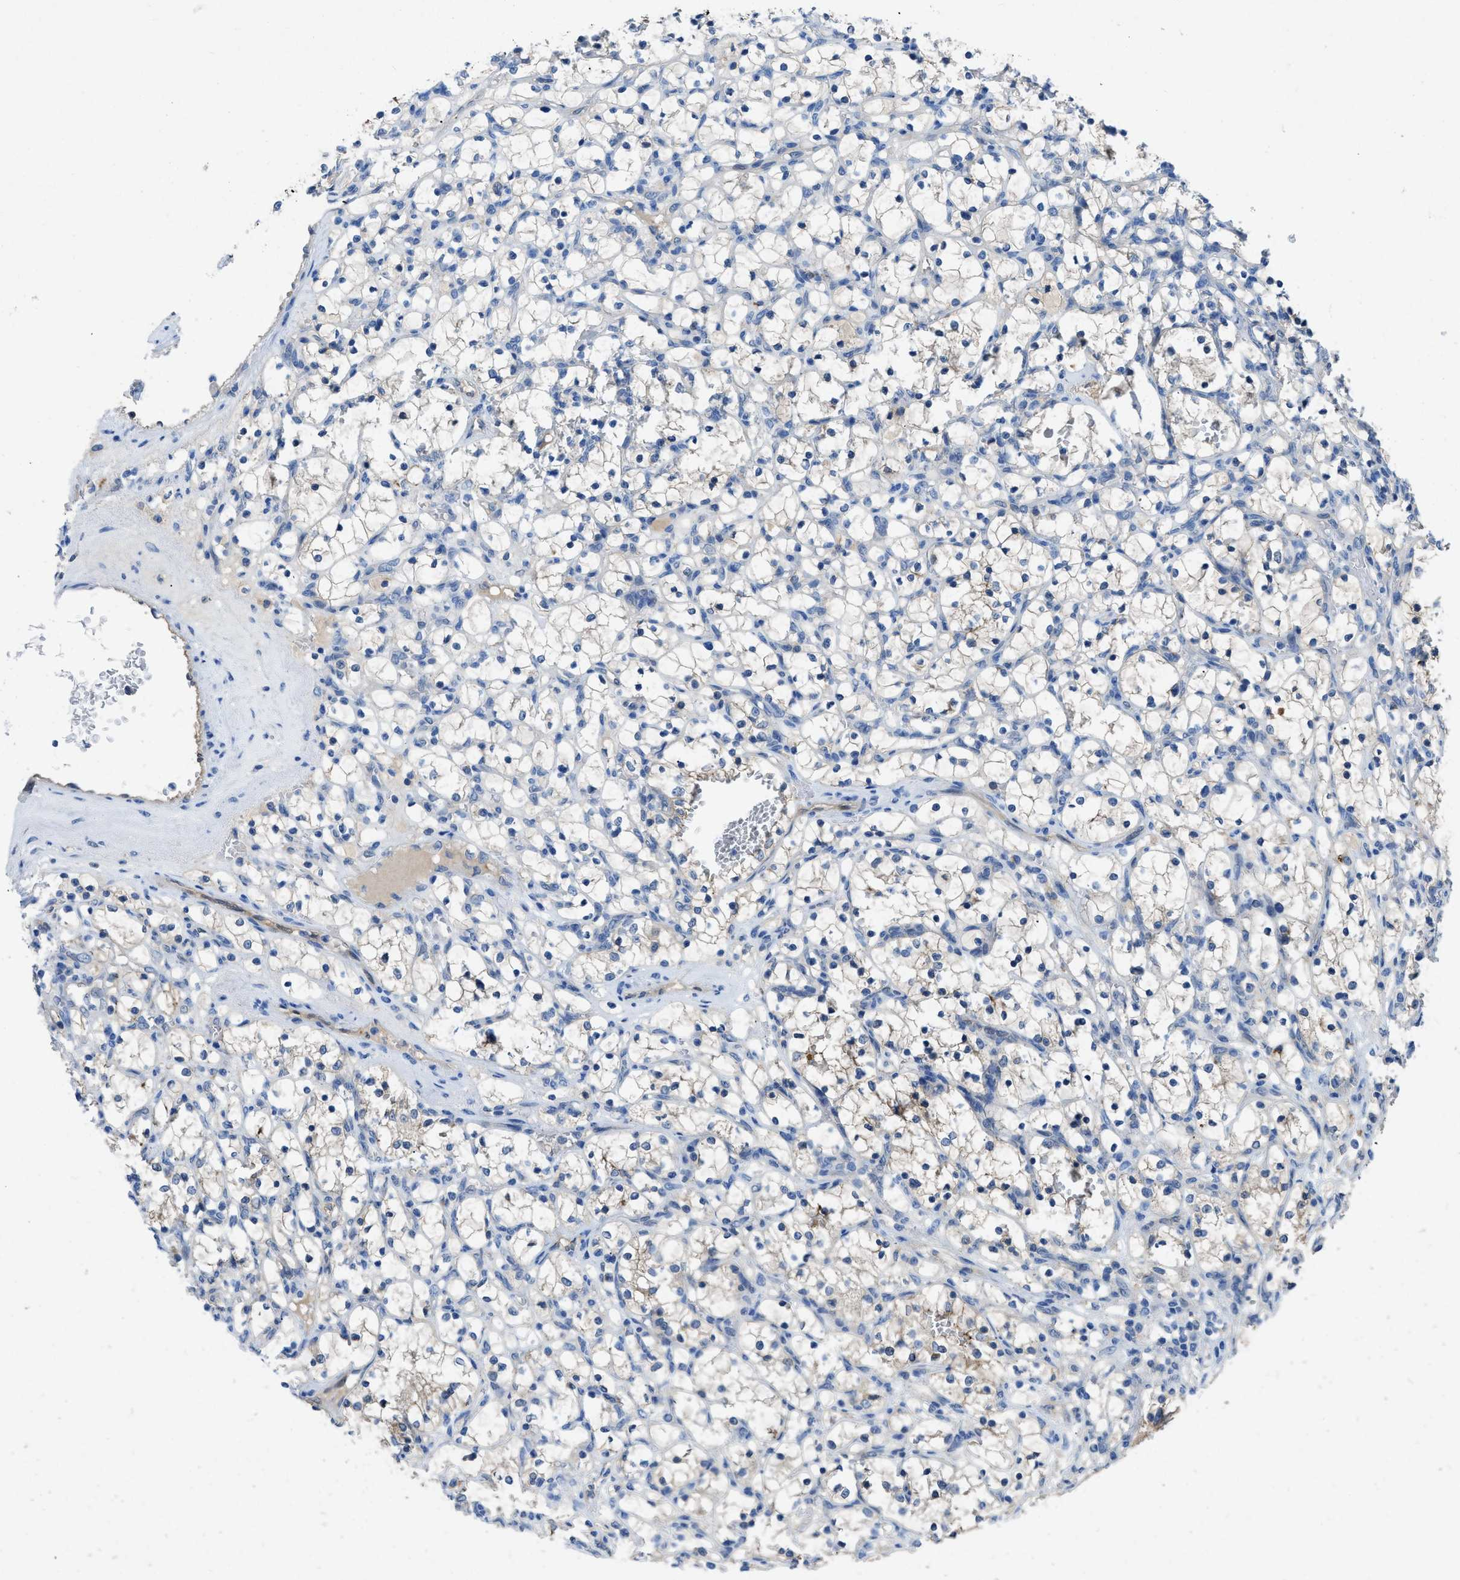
{"staining": {"intensity": "negative", "quantity": "none", "location": "none"}, "tissue": "renal cancer", "cell_type": "Tumor cells", "image_type": "cancer", "snomed": [{"axis": "morphology", "description": "Adenocarcinoma, NOS"}, {"axis": "topography", "description": "Kidney"}], "caption": "Protein analysis of adenocarcinoma (renal) demonstrates no significant staining in tumor cells. (DAB immunohistochemistry visualized using brightfield microscopy, high magnification).", "gene": "PTGFRN", "patient": {"sex": "female", "age": 69}}